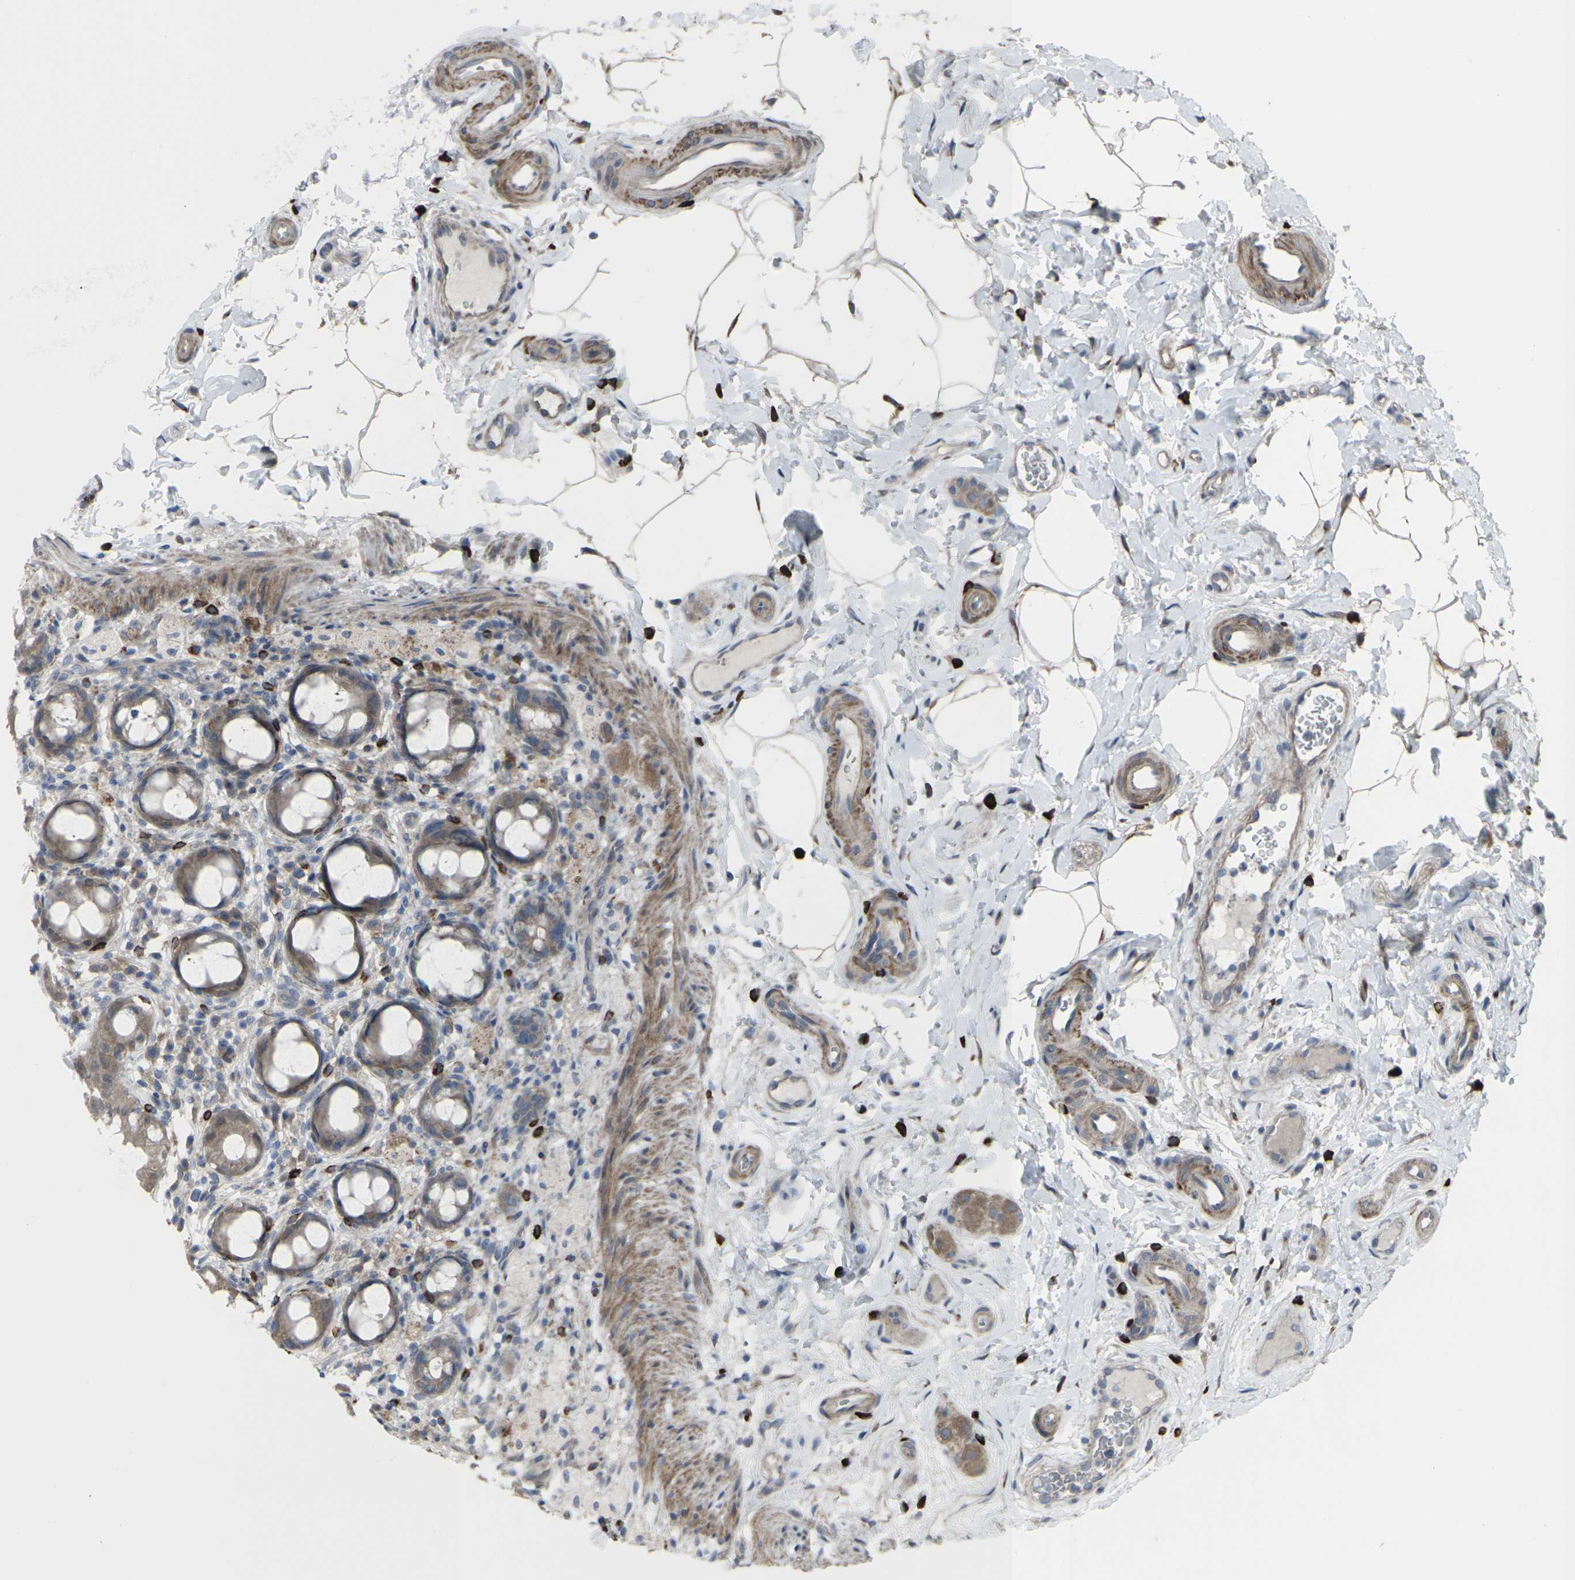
{"staining": {"intensity": "moderate", "quantity": ">75%", "location": "cytoplasmic/membranous"}, "tissue": "rectum", "cell_type": "Glandular cells", "image_type": "normal", "snomed": [{"axis": "morphology", "description": "Normal tissue, NOS"}, {"axis": "topography", "description": "Rectum"}], "caption": "Human rectum stained for a protein (brown) exhibits moderate cytoplasmic/membranous positive positivity in approximately >75% of glandular cells.", "gene": "CCR10", "patient": {"sex": "male", "age": 44}}